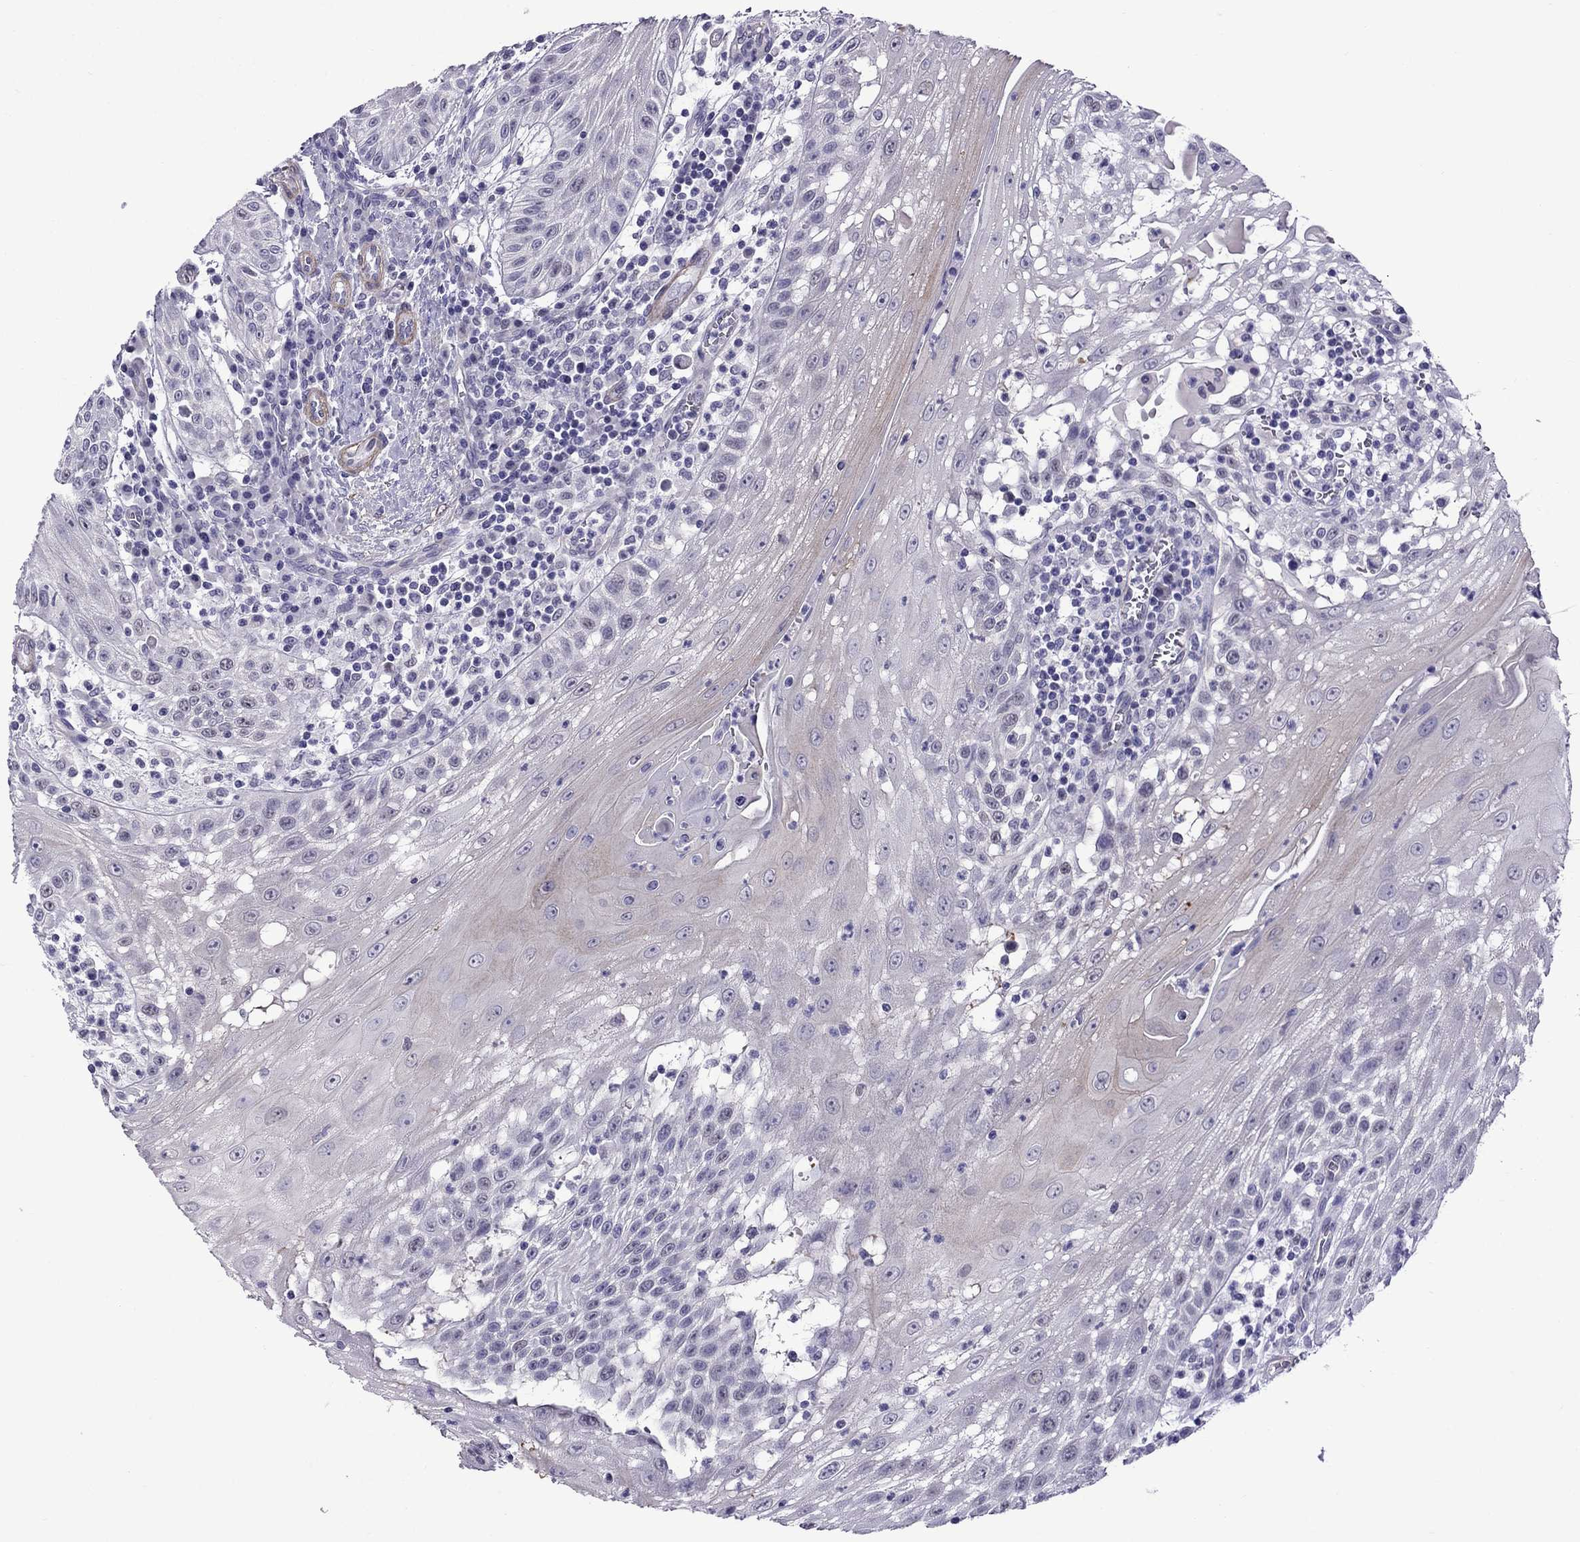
{"staining": {"intensity": "negative", "quantity": "none", "location": "none"}, "tissue": "head and neck cancer", "cell_type": "Tumor cells", "image_type": "cancer", "snomed": [{"axis": "morphology", "description": "Squamous cell carcinoma, NOS"}, {"axis": "topography", "description": "Oral tissue"}, {"axis": "topography", "description": "Head-Neck"}], "caption": "Micrograph shows no significant protein staining in tumor cells of head and neck cancer.", "gene": "CHRNA5", "patient": {"sex": "male", "age": 58}}